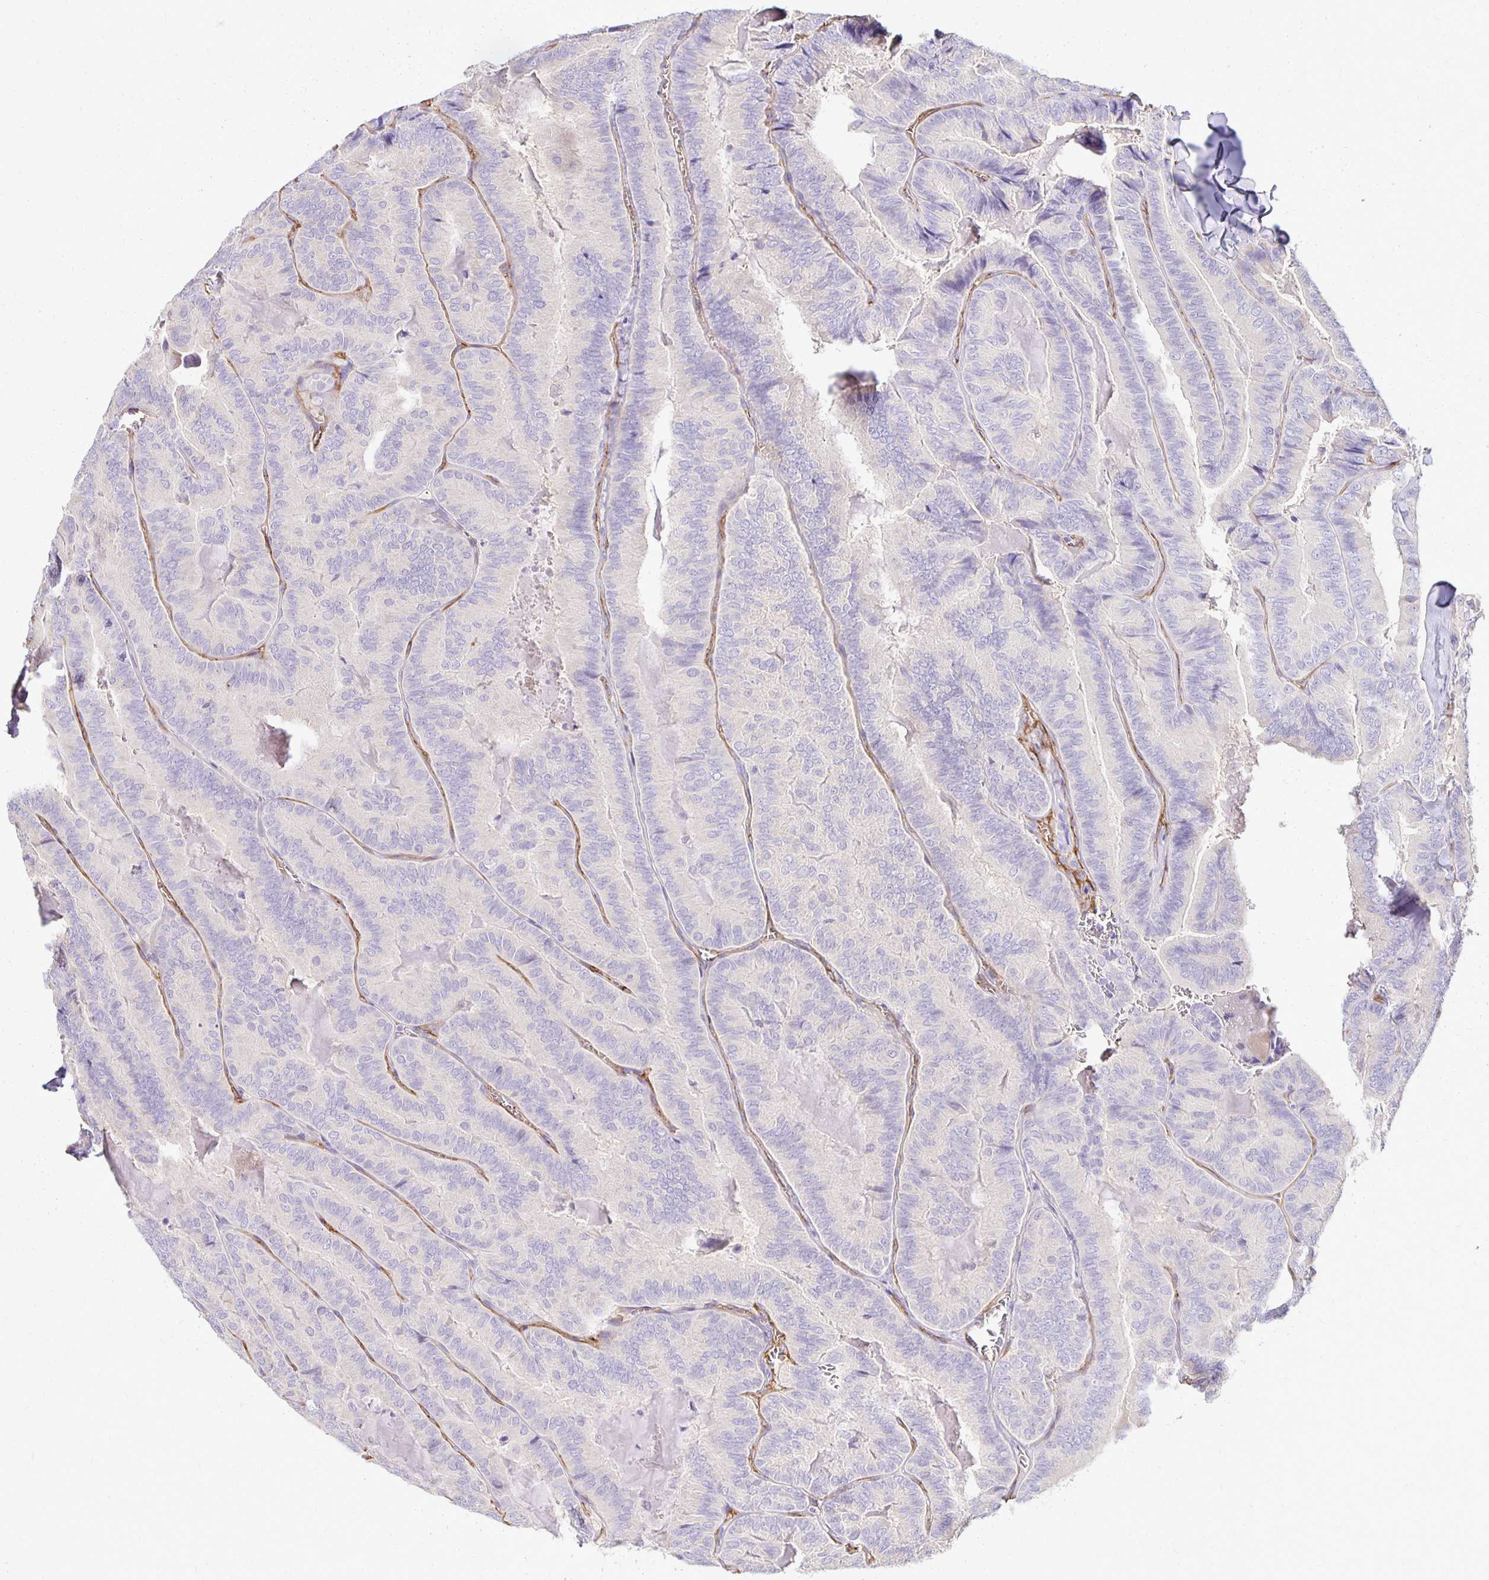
{"staining": {"intensity": "negative", "quantity": "none", "location": "none"}, "tissue": "thyroid cancer", "cell_type": "Tumor cells", "image_type": "cancer", "snomed": [{"axis": "morphology", "description": "Papillary adenocarcinoma, NOS"}, {"axis": "topography", "description": "Thyroid gland"}], "caption": "This is an immunohistochemistry (IHC) micrograph of human thyroid papillary adenocarcinoma. There is no positivity in tumor cells.", "gene": "TTYH1", "patient": {"sex": "female", "age": 75}}